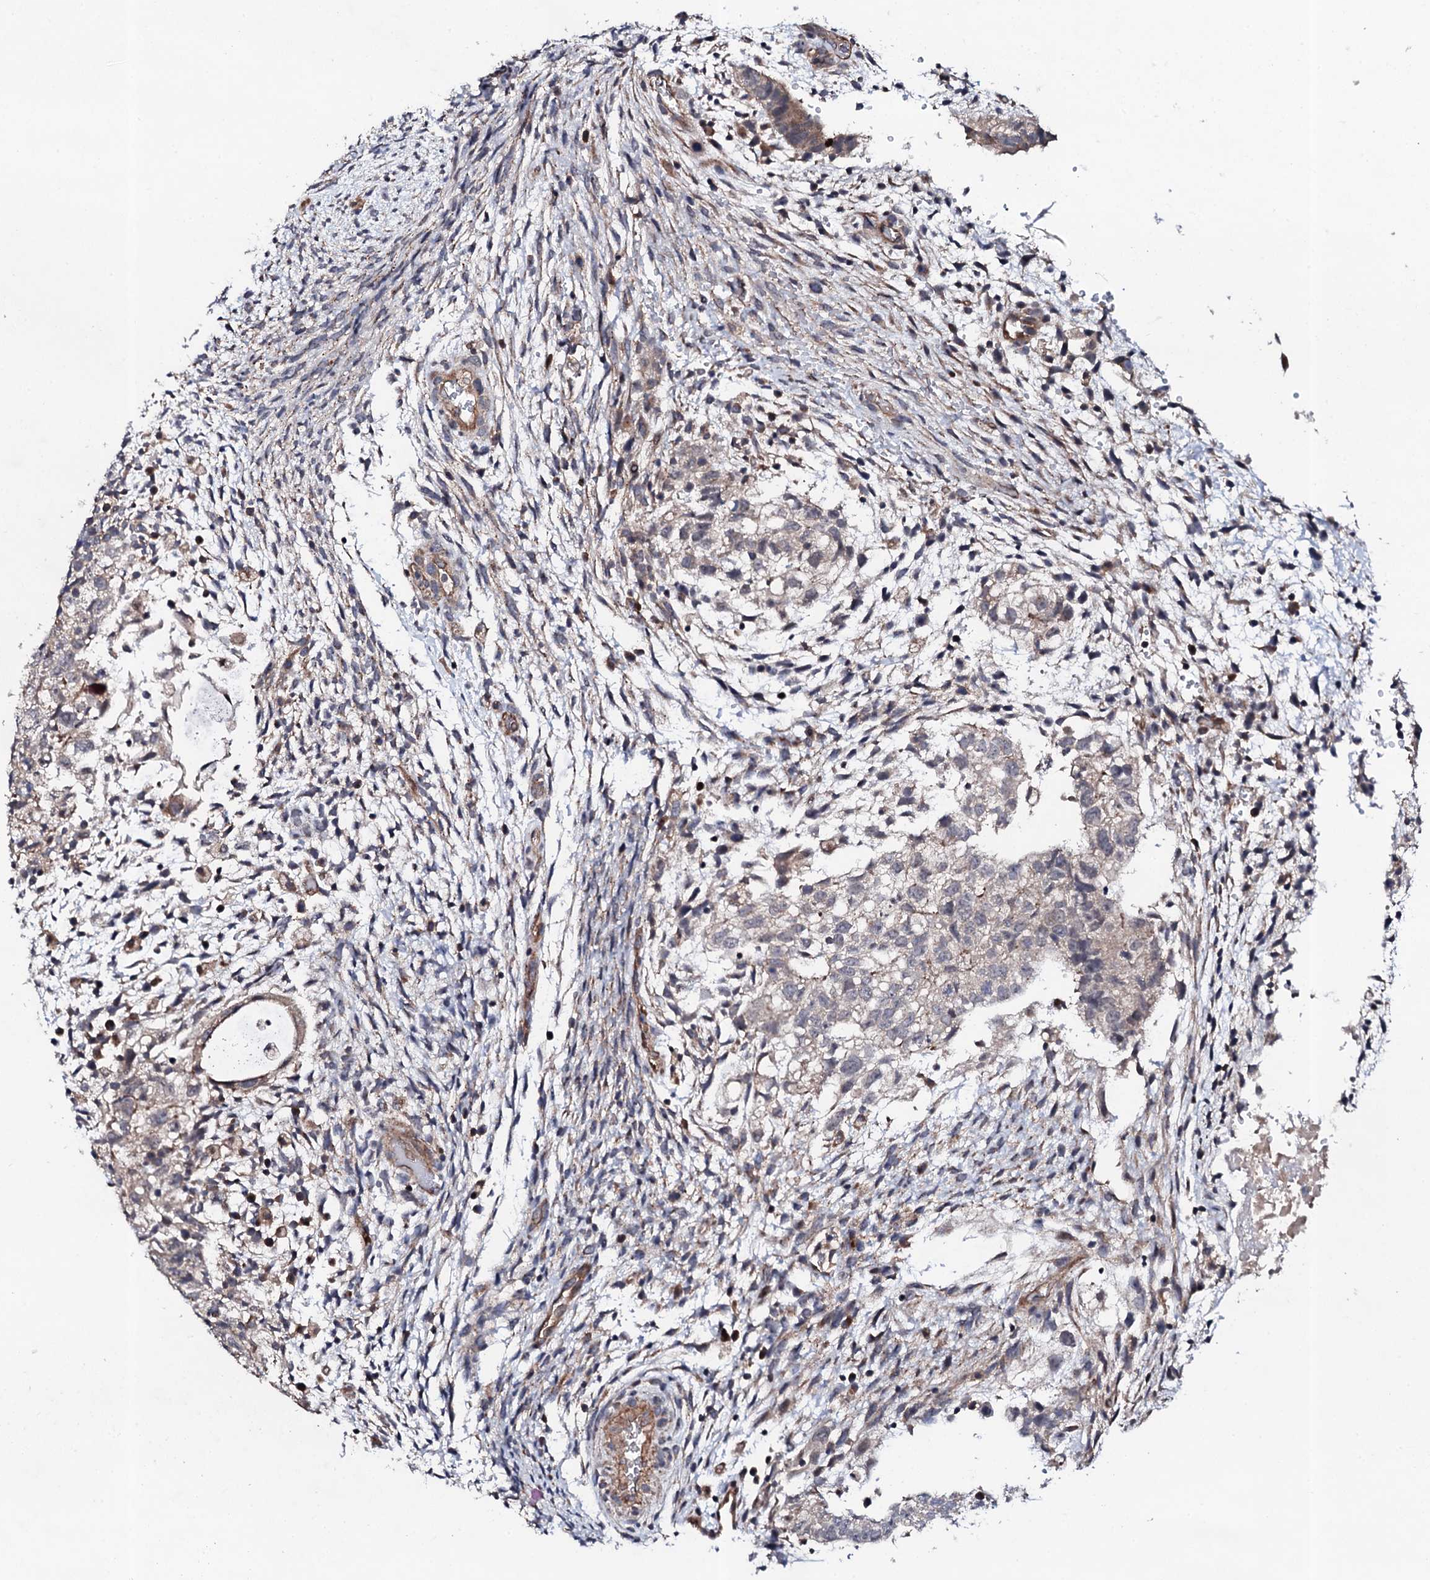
{"staining": {"intensity": "weak", "quantity": "<25%", "location": "cytoplasmic/membranous"}, "tissue": "testis cancer", "cell_type": "Tumor cells", "image_type": "cancer", "snomed": [{"axis": "morphology", "description": "Carcinoma, Embryonal, NOS"}, {"axis": "topography", "description": "Testis"}], "caption": "Testis embryonal carcinoma was stained to show a protein in brown. There is no significant positivity in tumor cells.", "gene": "CIAO2A", "patient": {"sex": "male", "age": 37}}